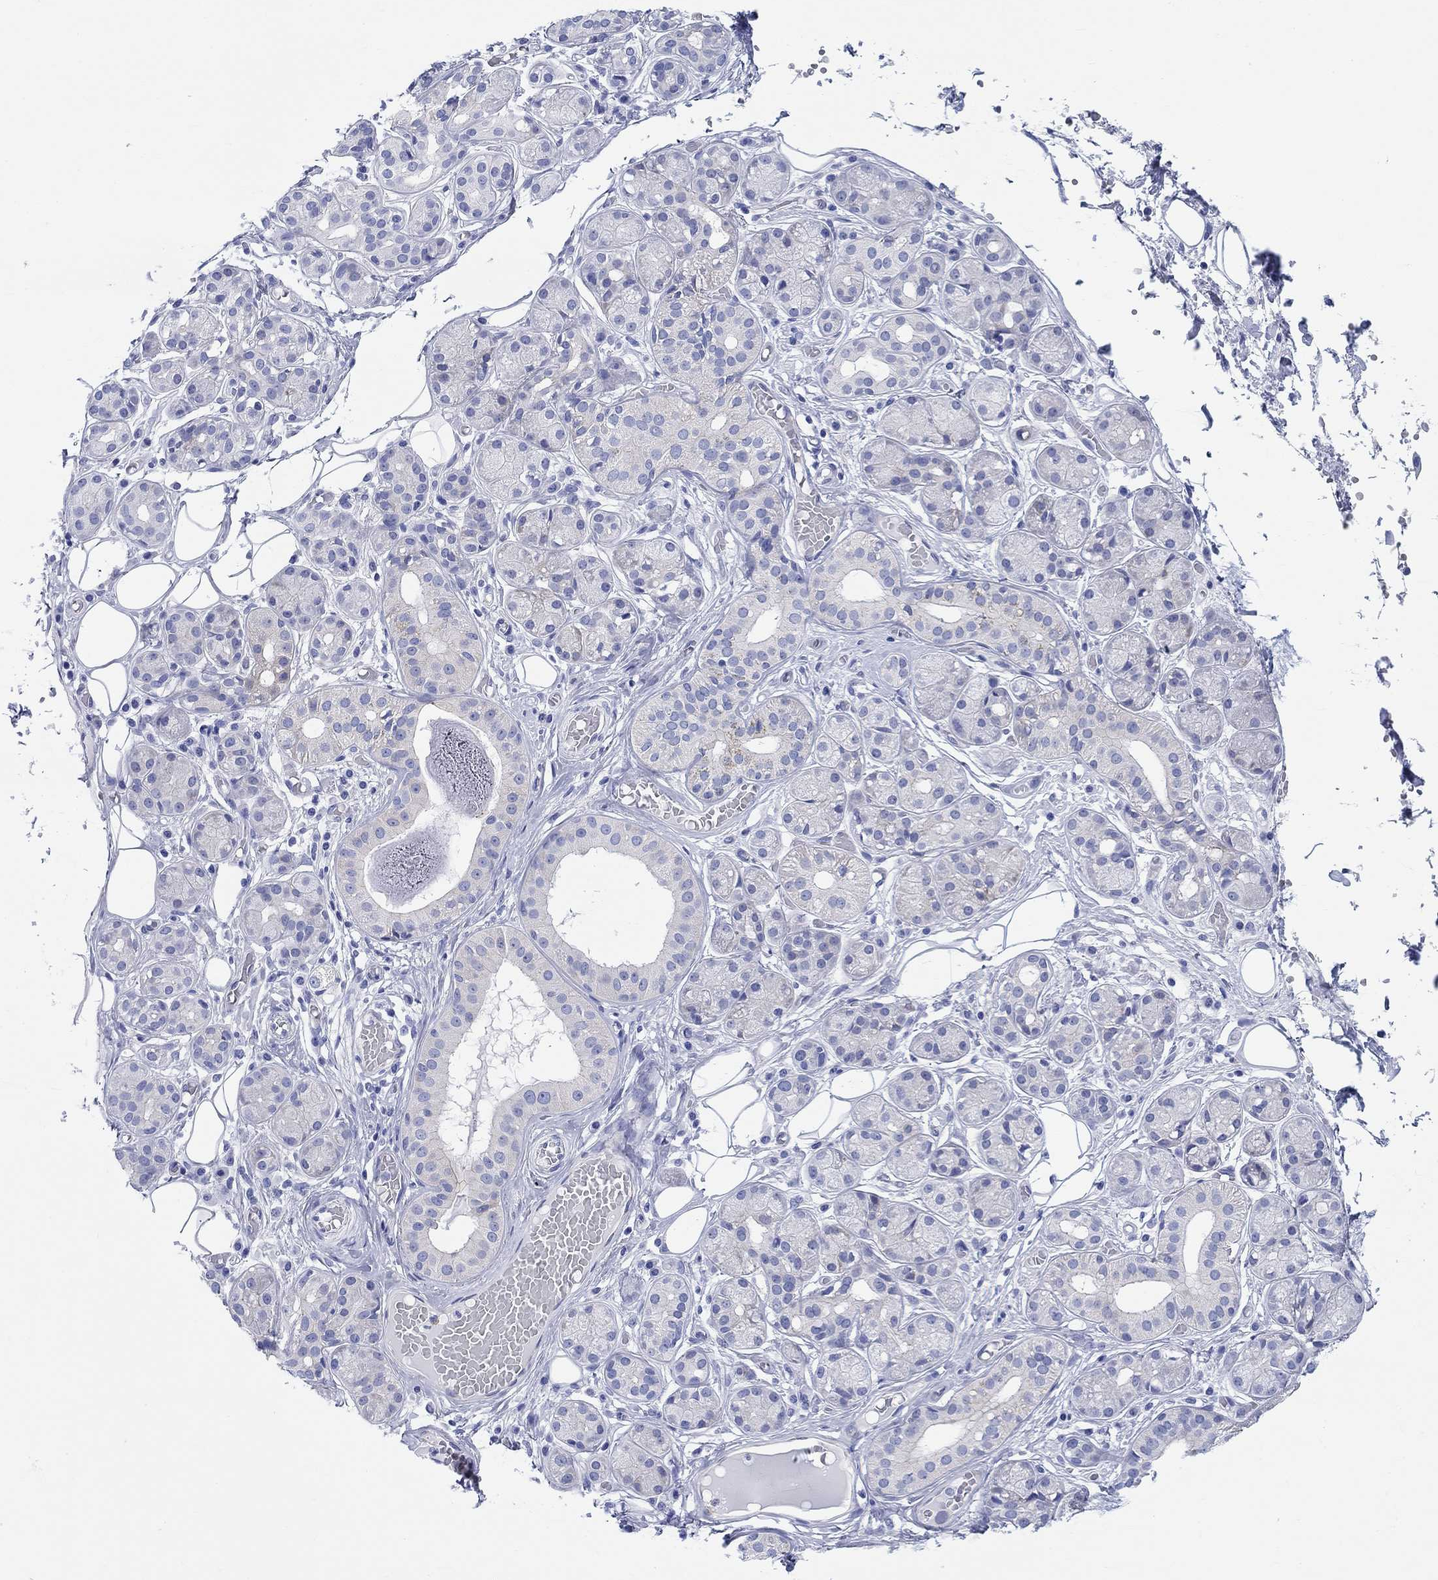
{"staining": {"intensity": "negative", "quantity": "none", "location": "none"}, "tissue": "salivary gland", "cell_type": "Glandular cells", "image_type": "normal", "snomed": [{"axis": "morphology", "description": "Normal tissue, NOS"}, {"axis": "topography", "description": "Salivary gland"}, {"axis": "topography", "description": "Peripheral nerve tissue"}], "caption": "IHC histopathology image of unremarkable salivary gland stained for a protein (brown), which shows no expression in glandular cells. Nuclei are stained in blue.", "gene": "RD3L", "patient": {"sex": "male", "age": 71}}